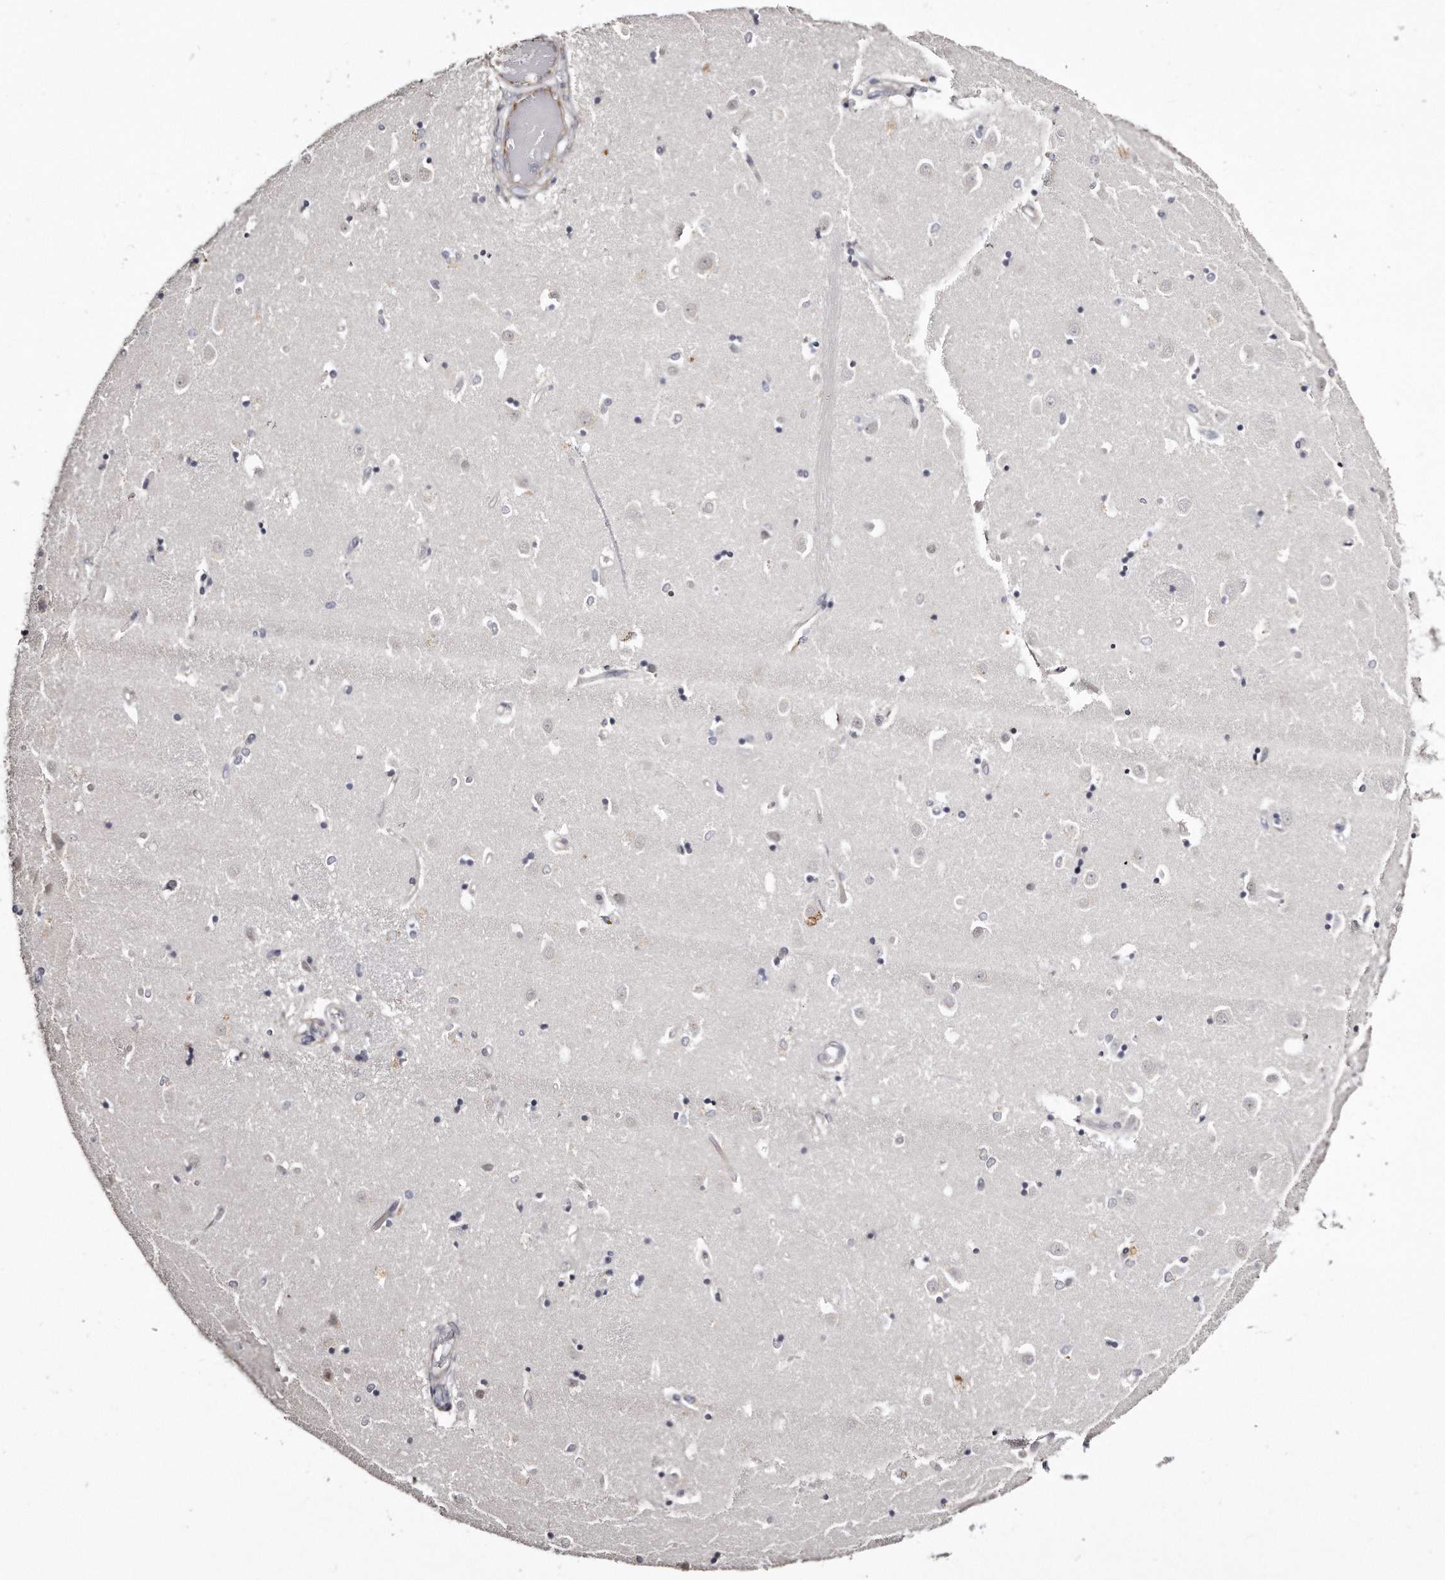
{"staining": {"intensity": "weak", "quantity": "<25%", "location": "nuclear"}, "tissue": "caudate", "cell_type": "Glial cells", "image_type": "normal", "snomed": [{"axis": "morphology", "description": "Normal tissue, NOS"}, {"axis": "topography", "description": "Lateral ventricle wall"}], "caption": "This is a micrograph of IHC staining of normal caudate, which shows no positivity in glial cells. (Brightfield microscopy of DAB (3,3'-diaminobenzidine) immunohistochemistry at high magnification).", "gene": "ZYG11A", "patient": {"sex": "male", "age": 45}}